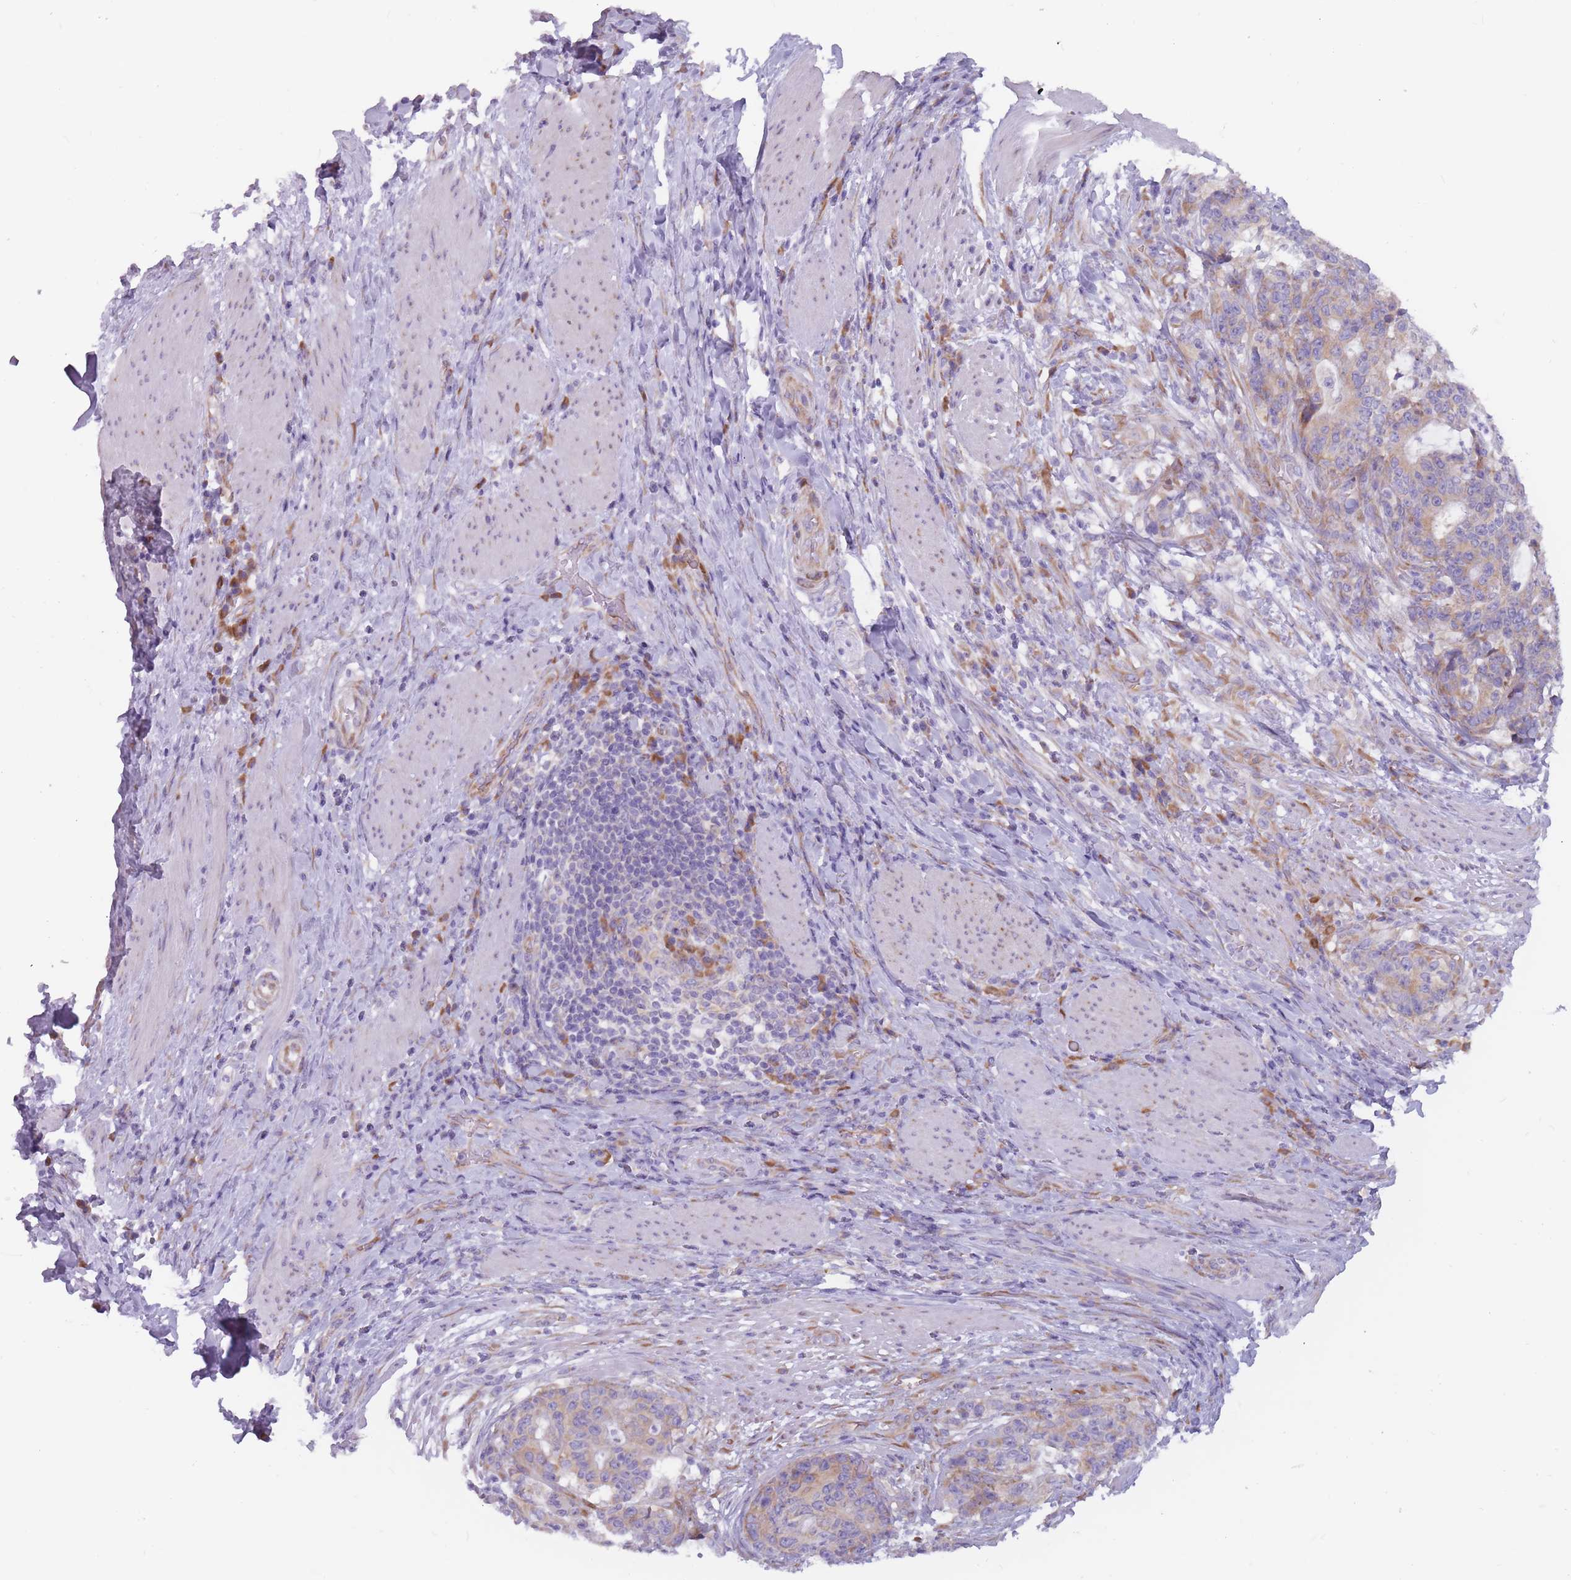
{"staining": {"intensity": "weak", "quantity": ">75%", "location": "cytoplasmic/membranous"}, "tissue": "stomach cancer", "cell_type": "Tumor cells", "image_type": "cancer", "snomed": [{"axis": "morphology", "description": "Normal tissue, NOS"}, {"axis": "morphology", "description": "Adenocarcinoma, NOS"}, {"axis": "topography", "description": "Stomach"}], "caption": "Immunohistochemistry (IHC) of stomach cancer shows low levels of weak cytoplasmic/membranous expression in about >75% of tumor cells.", "gene": "RPL18", "patient": {"sex": "female", "age": 64}}